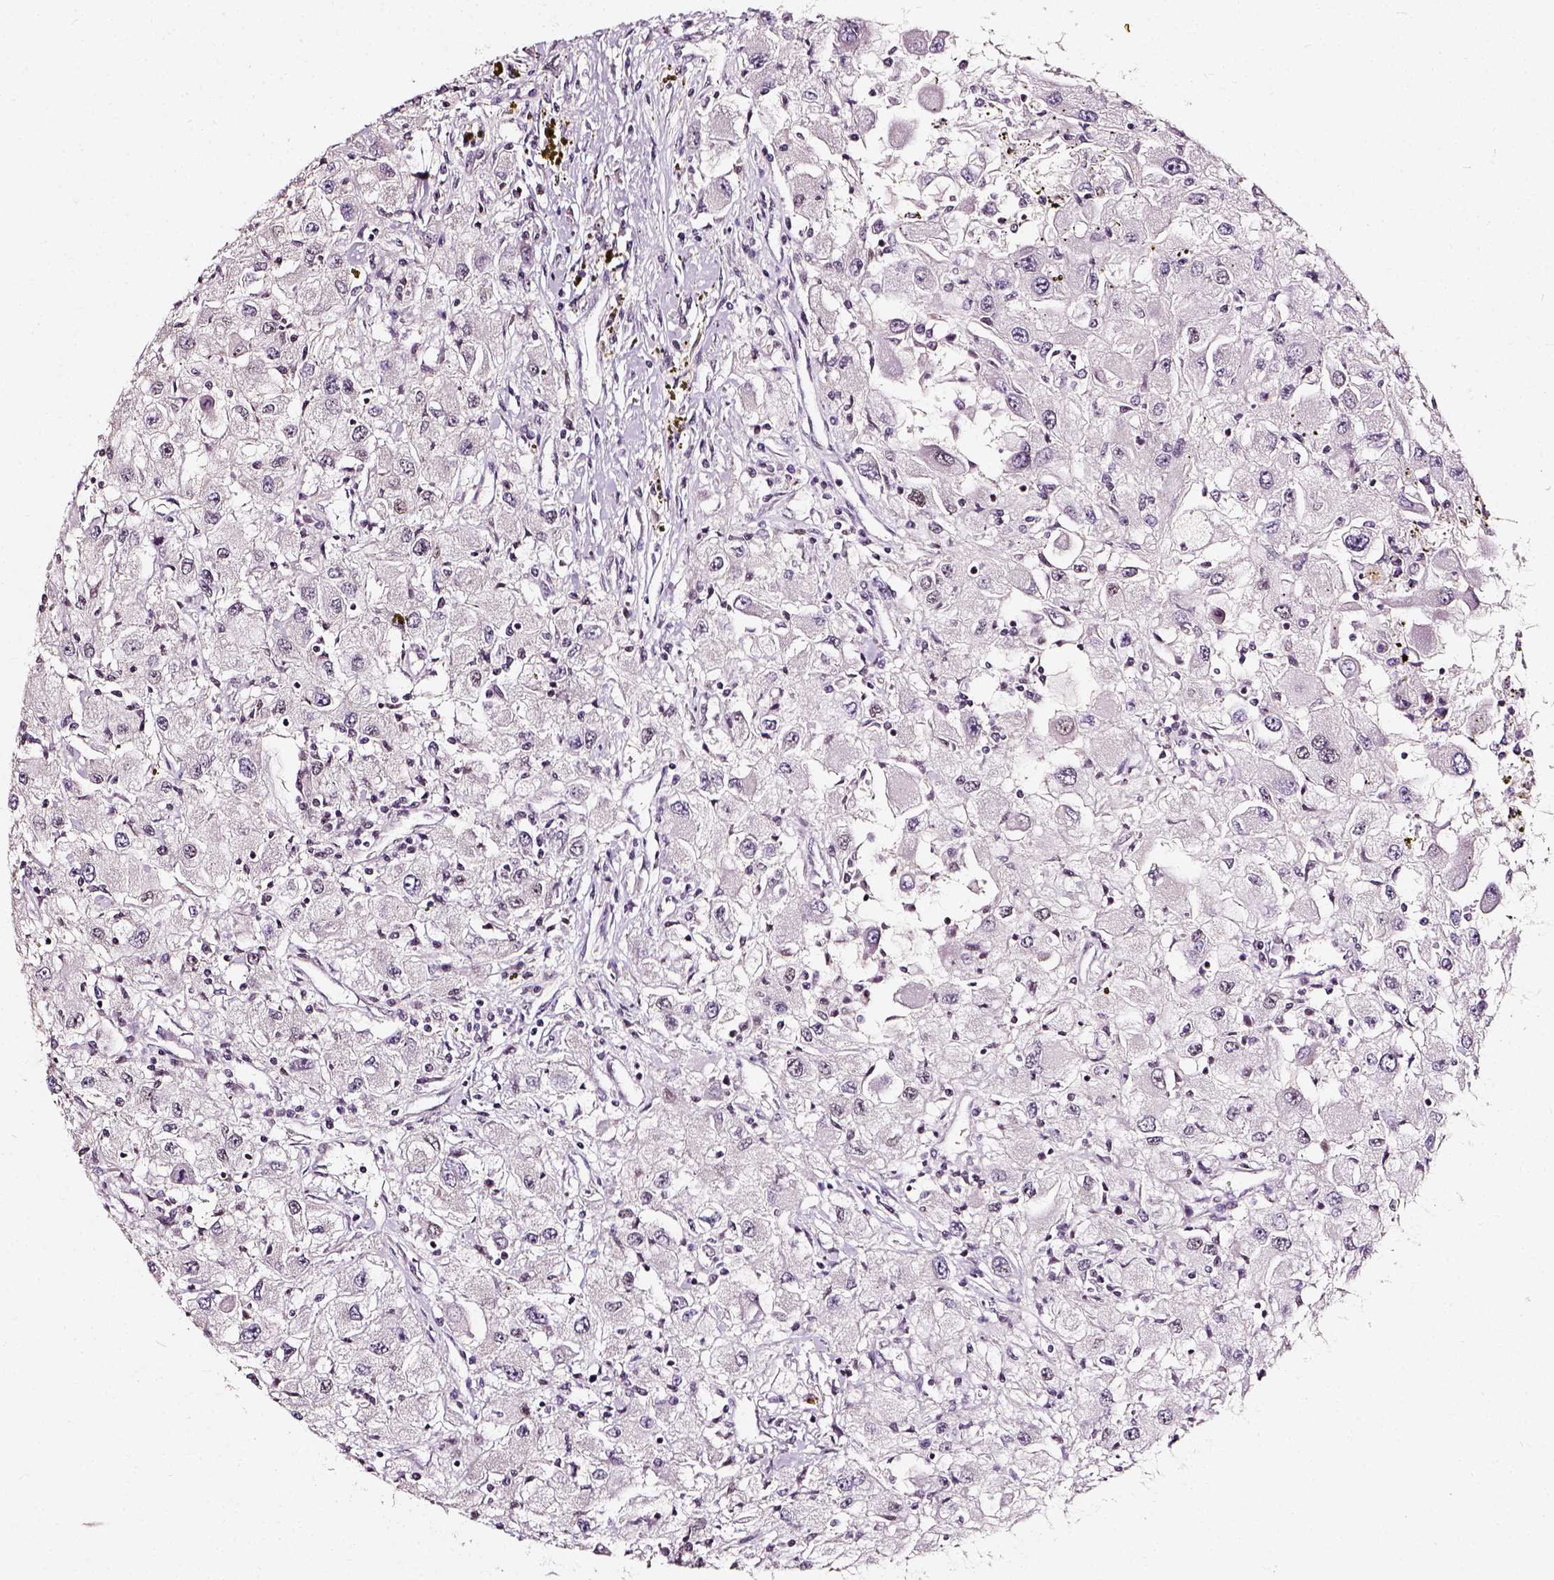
{"staining": {"intensity": "negative", "quantity": "none", "location": "none"}, "tissue": "renal cancer", "cell_type": "Tumor cells", "image_type": "cancer", "snomed": [{"axis": "morphology", "description": "Adenocarcinoma, NOS"}, {"axis": "topography", "description": "Kidney"}], "caption": "Human adenocarcinoma (renal) stained for a protein using IHC shows no staining in tumor cells.", "gene": "NACC1", "patient": {"sex": "female", "age": 67}}